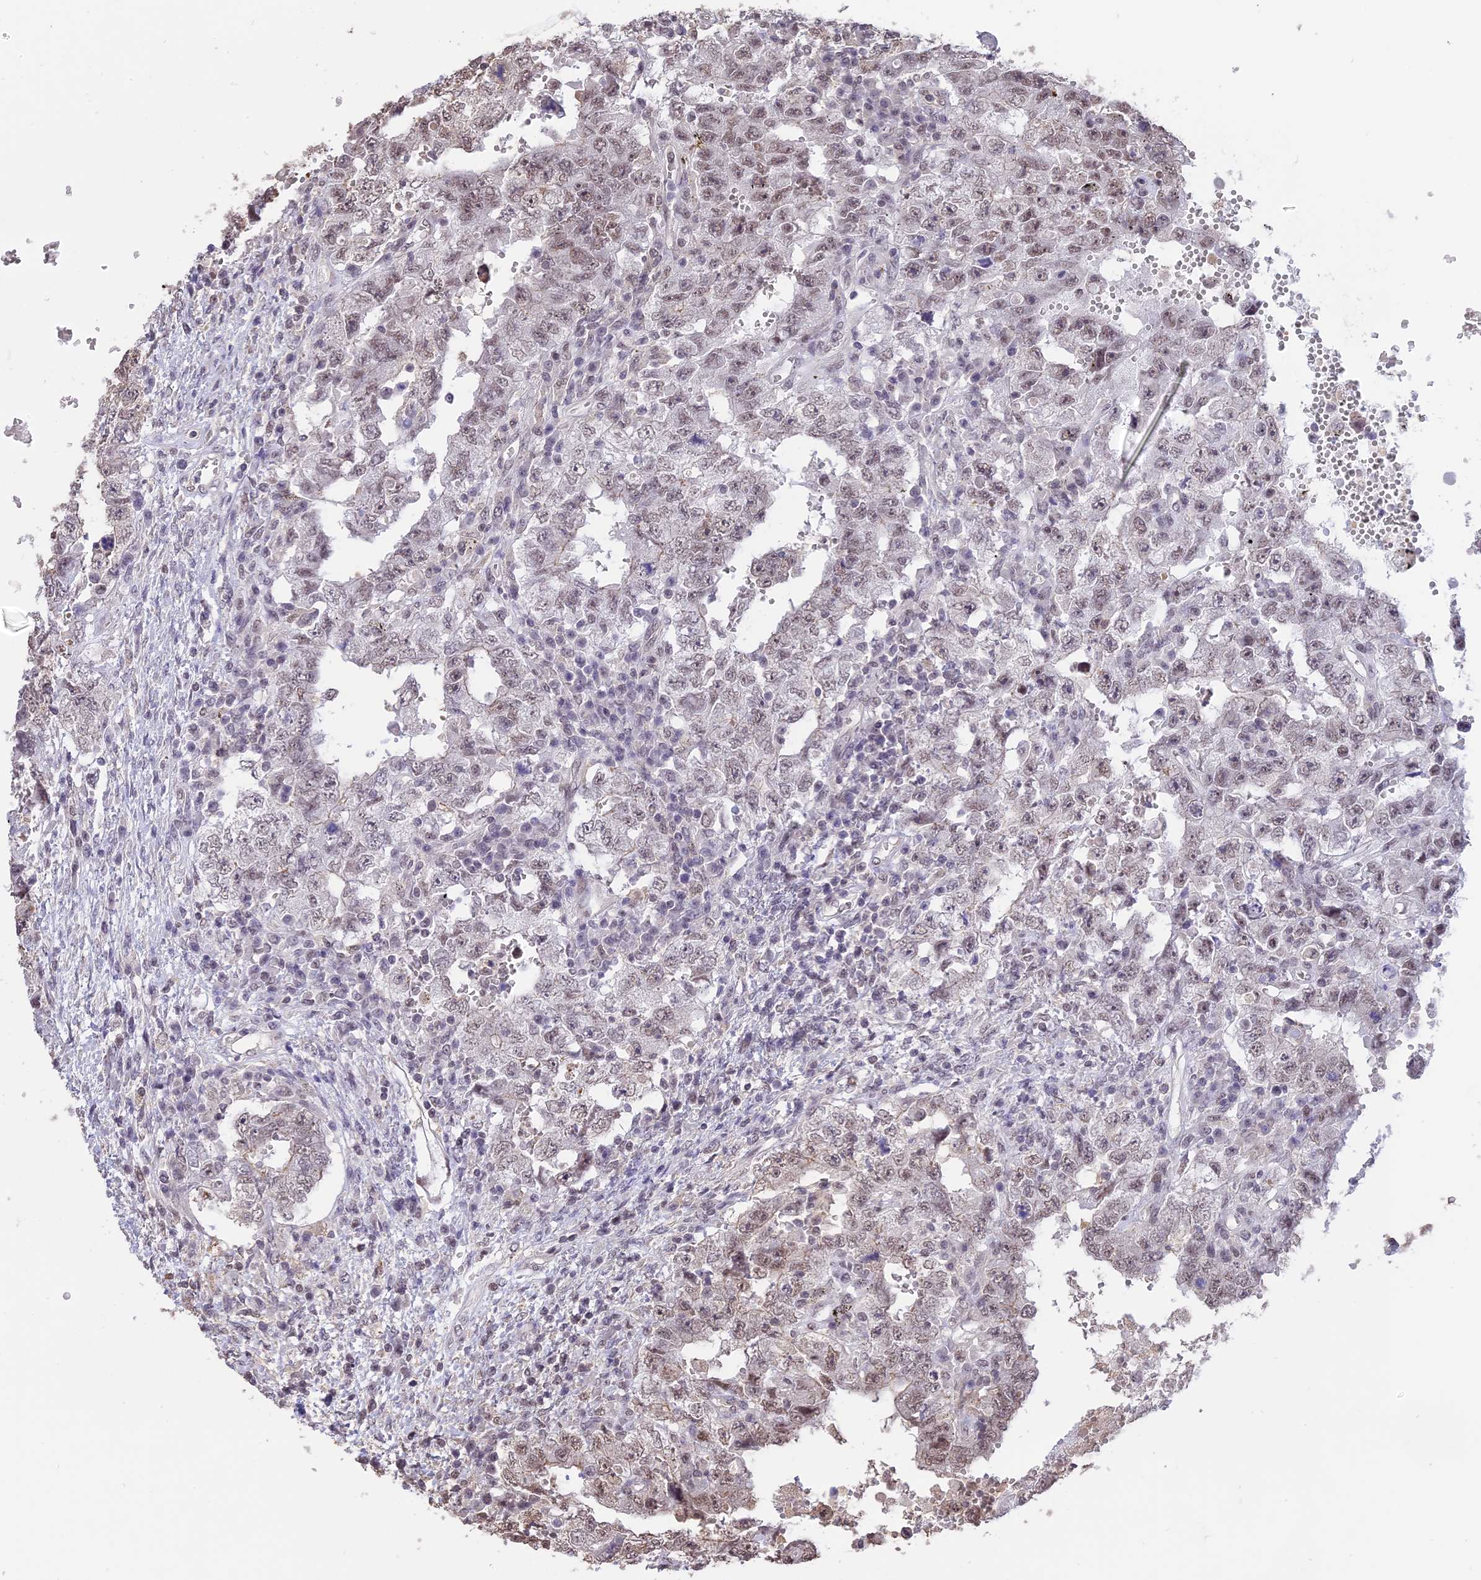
{"staining": {"intensity": "weak", "quantity": "<25%", "location": "nuclear"}, "tissue": "testis cancer", "cell_type": "Tumor cells", "image_type": "cancer", "snomed": [{"axis": "morphology", "description": "Carcinoma, Embryonal, NOS"}, {"axis": "topography", "description": "Testis"}], "caption": "Immunohistochemistry micrograph of neoplastic tissue: testis embryonal carcinoma stained with DAB (3,3'-diaminobenzidine) reveals no significant protein expression in tumor cells.", "gene": "TIGD7", "patient": {"sex": "male", "age": 26}}